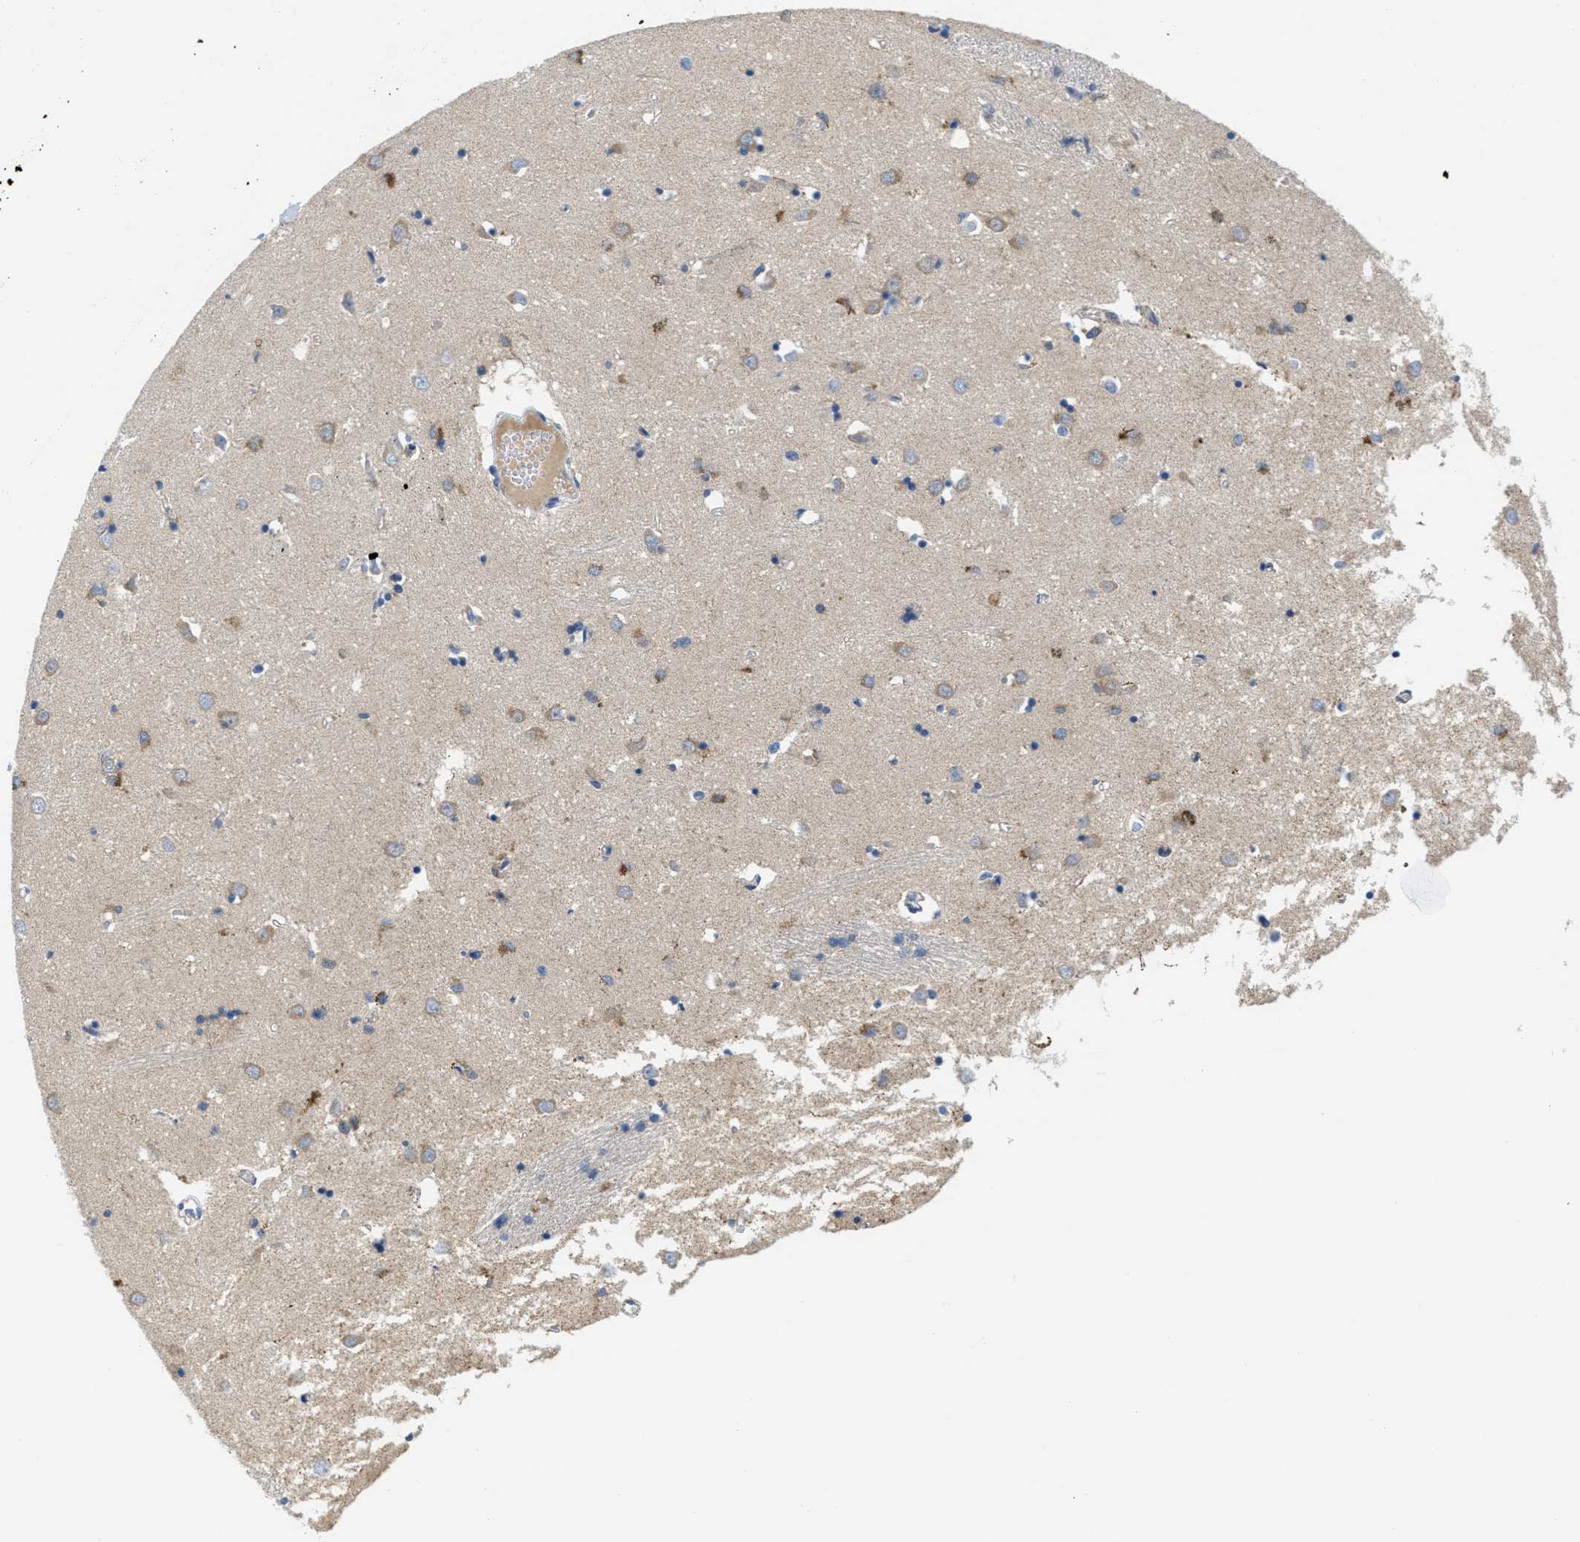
{"staining": {"intensity": "weak", "quantity": "<25%", "location": "cytoplasmic/membranous"}, "tissue": "caudate", "cell_type": "Glial cells", "image_type": "normal", "snomed": [{"axis": "morphology", "description": "Normal tissue, NOS"}, {"axis": "topography", "description": "Lateral ventricle wall"}], "caption": "IHC micrograph of unremarkable caudate: human caudate stained with DAB (3,3'-diaminobenzidine) reveals no significant protein staining in glial cells.", "gene": "KCNJ5", "patient": {"sex": "female", "age": 19}}